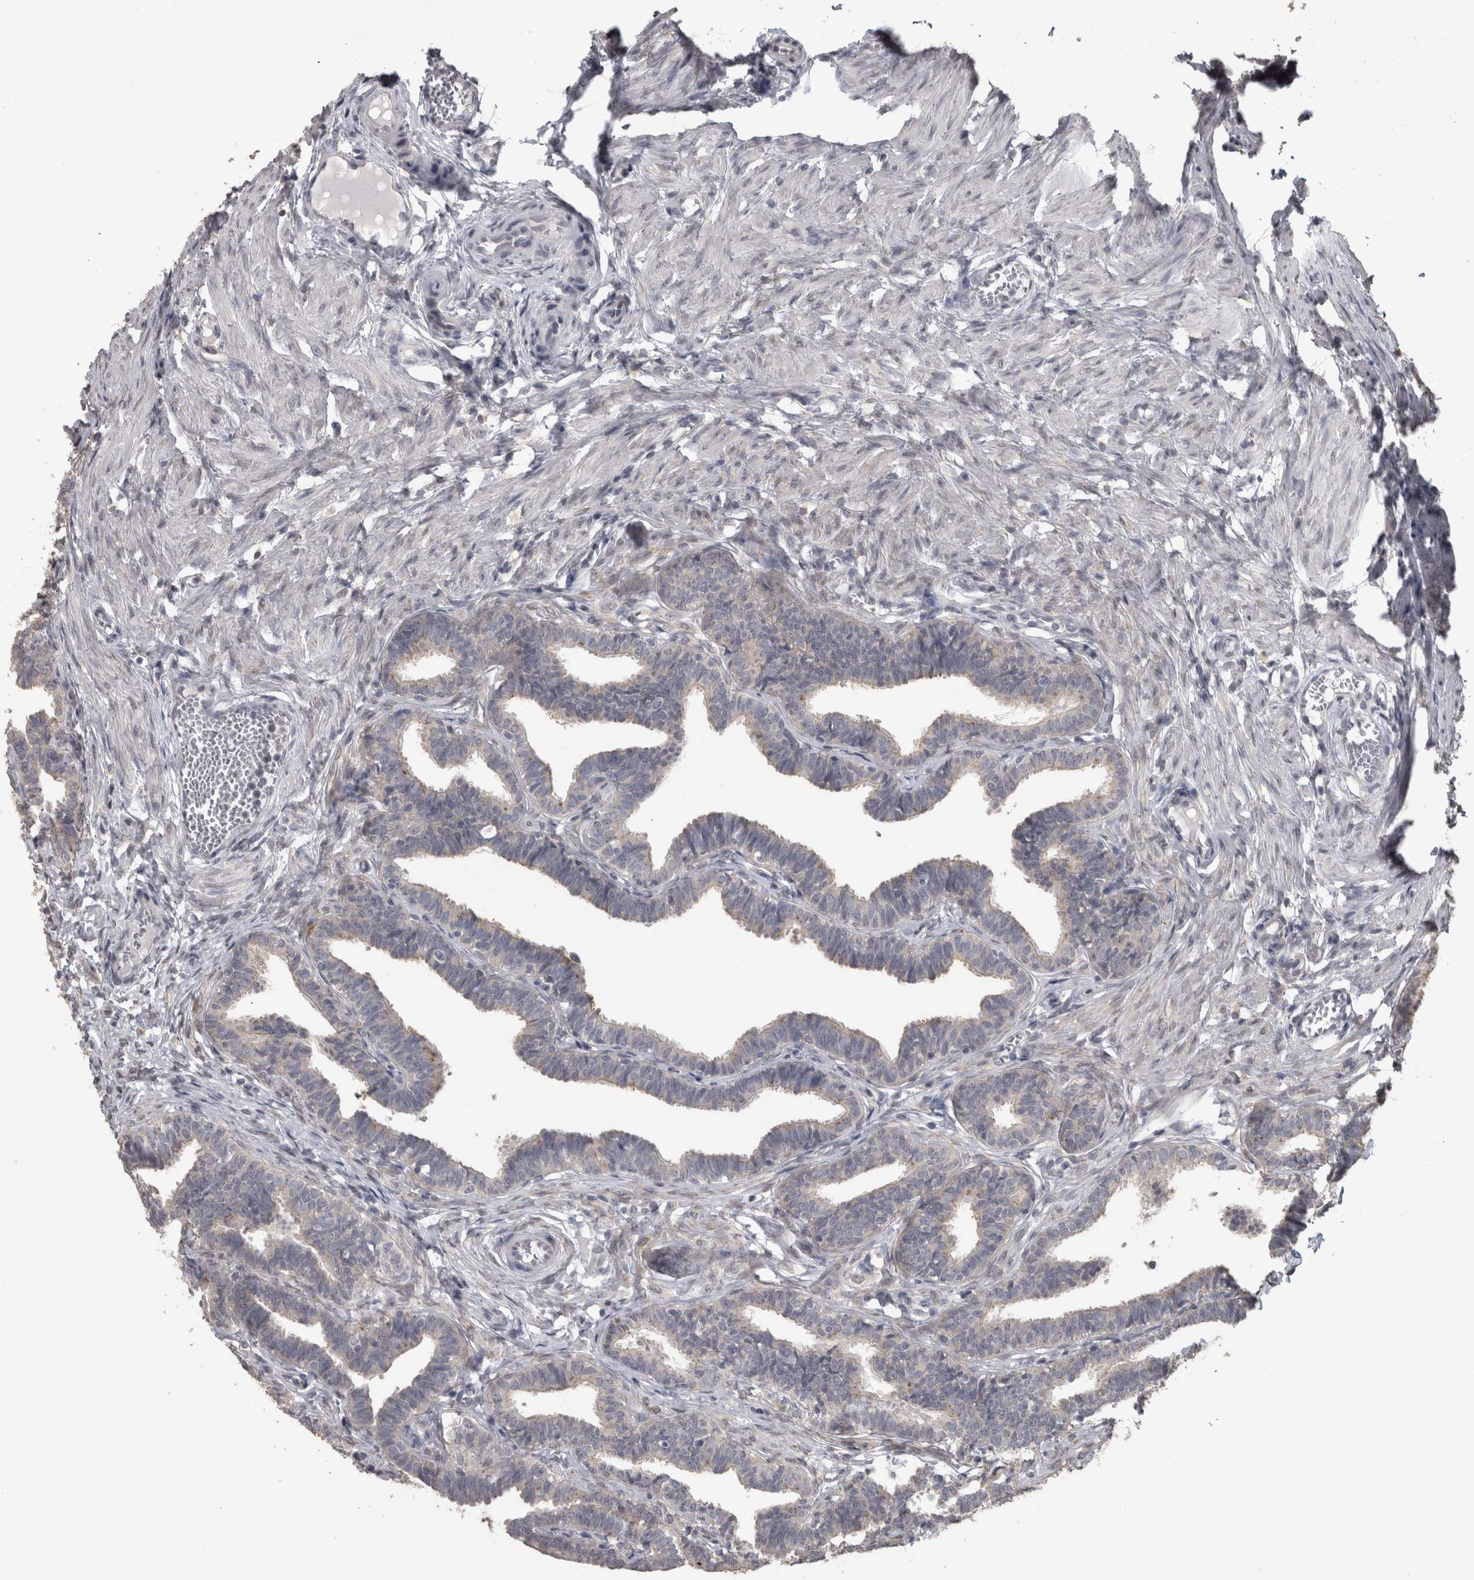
{"staining": {"intensity": "weak", "quantity": "<25%", "location": "cytoplasmic/membranous"}, "tissue": "fallopian tube", "cell_type": "Glandular cells", "image_type": "normal", "snomed": [{"axis": "morphology", "description": "Normal tissue, NOS"}, {"axis": "topography", "description": "Fallopian tube"}, {"axis": "topography", "description": "Ovary"}], "caption": "A high-resolution histopathology image shows immunohistochemistry staining of unremarkable fallopian tube, which shows no significant positivity in glandular cells. Brightfield microscopy of IHC stained with DAB (brown) and hematoxylin (blue), captured at high magnification.", "gene": "RAB29", "patient": {"sex": "female", "age": 23}}